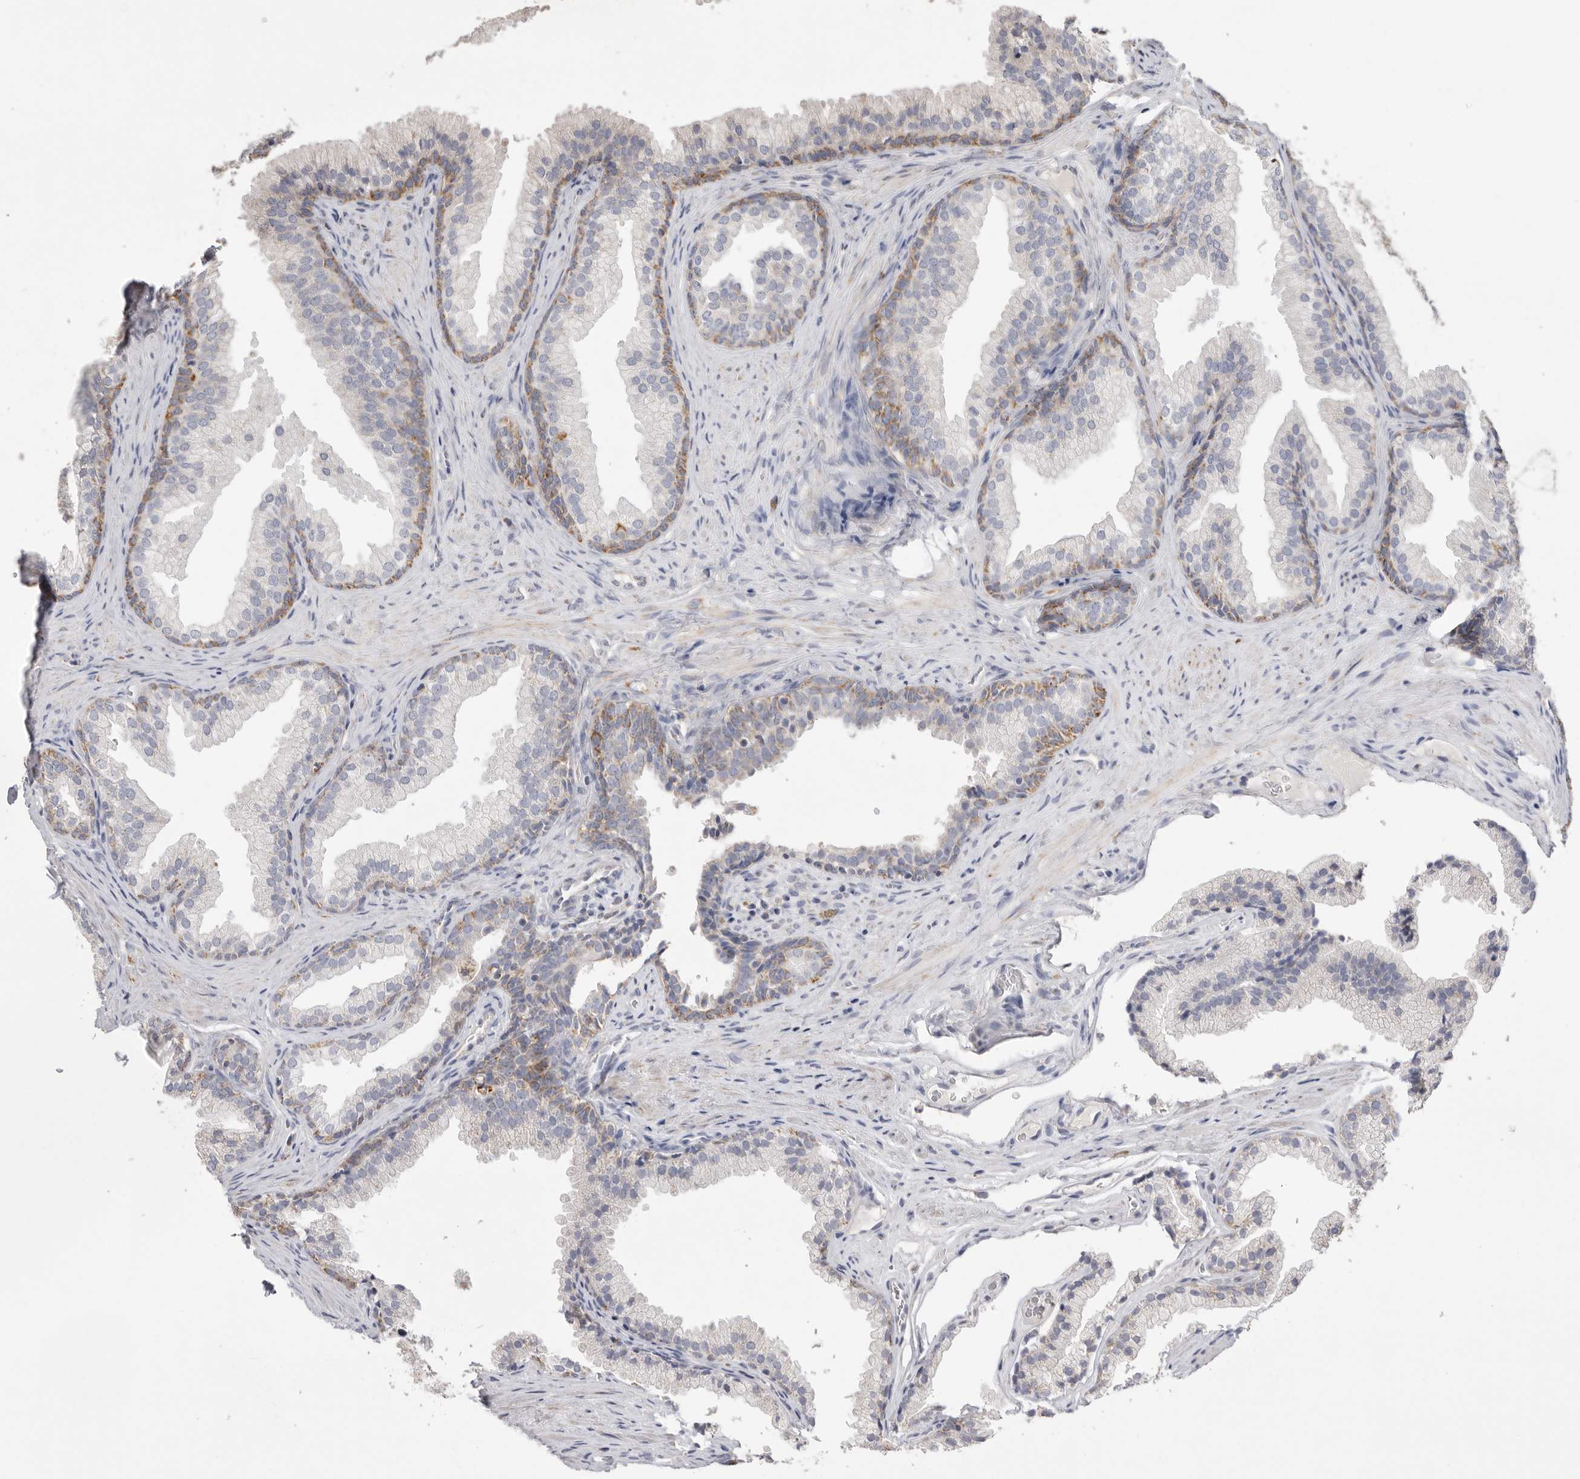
{"staining": {"intensity": "weak", "quantity": "25%-75%", "location": "cytoplasmic/membranous"}, "tissue": "prostate", "cell_type": "Glandular cells", "image_type": "normal", "snomed": [{"axis": "morphology", "description": "Normal tissue, NOS"}, {"axis": "topography", "description": "Prostate"}], "caption": "Approximately 25%-75% of glandular cells in normal human prostate reveal weak cytoplasmic/membranous protein positivity as visualized by brown immunohistochemical staining.", "gene": "VDAC3", "patient": {"sex": "male", "age": 76}}